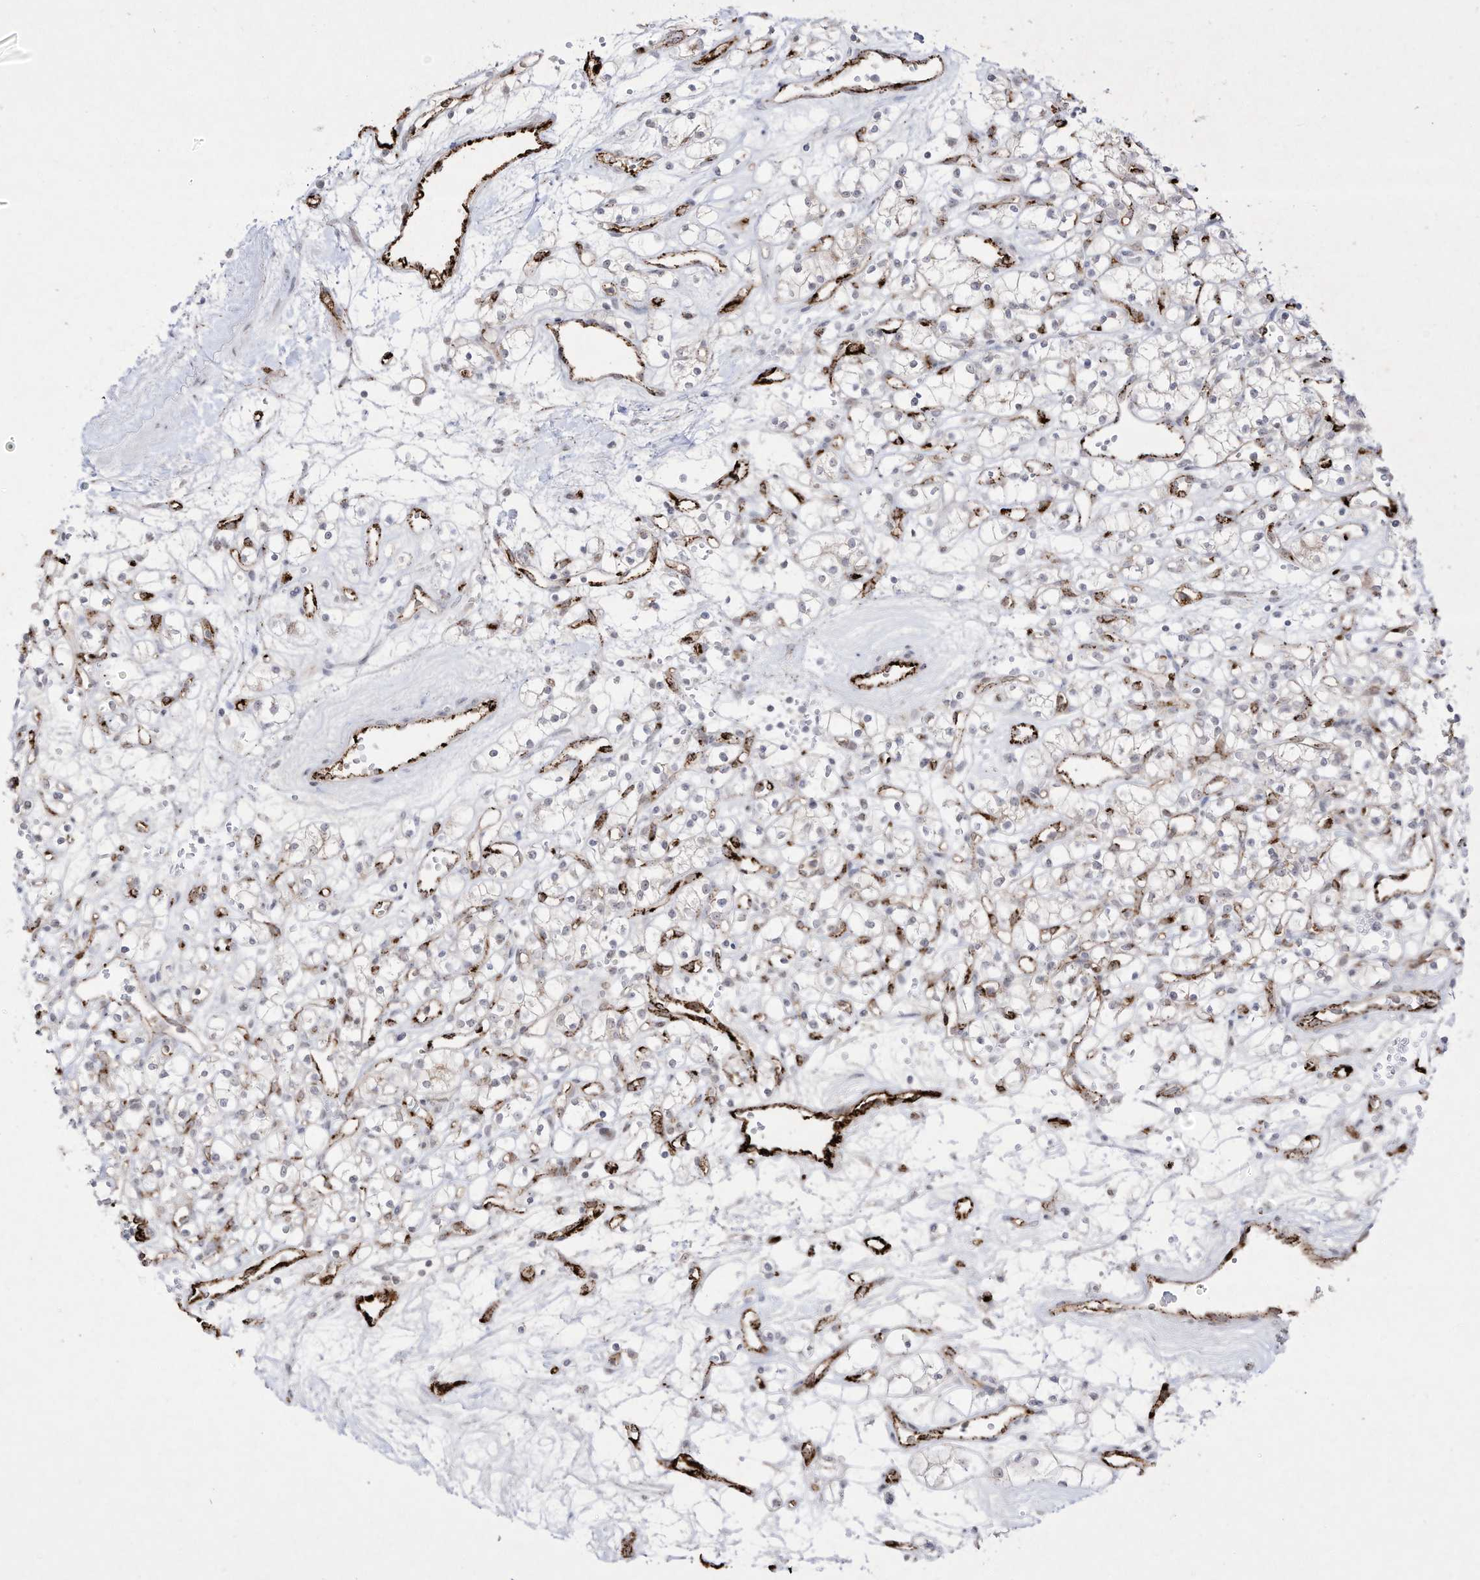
{"staining": {"intensity": "negative", "quantity": "none", "location": "none"}, "tissue": "renal cancer", "cell_type": "Tumor cells", "image_type": "cancer", "snomed": [{"axis": "morphology", "description": "Adenocarcinoma, NOS"}, {"axis": "topography", "description": "Kidney"}], "caption": "Human adenocarcinoma (renal) stained for a protein using immunohistochemistry (IHC) demonstrates no staining in tumor cells.", "gene": "ZGRF1", "patient": {"sex": "female", "age": 59}}